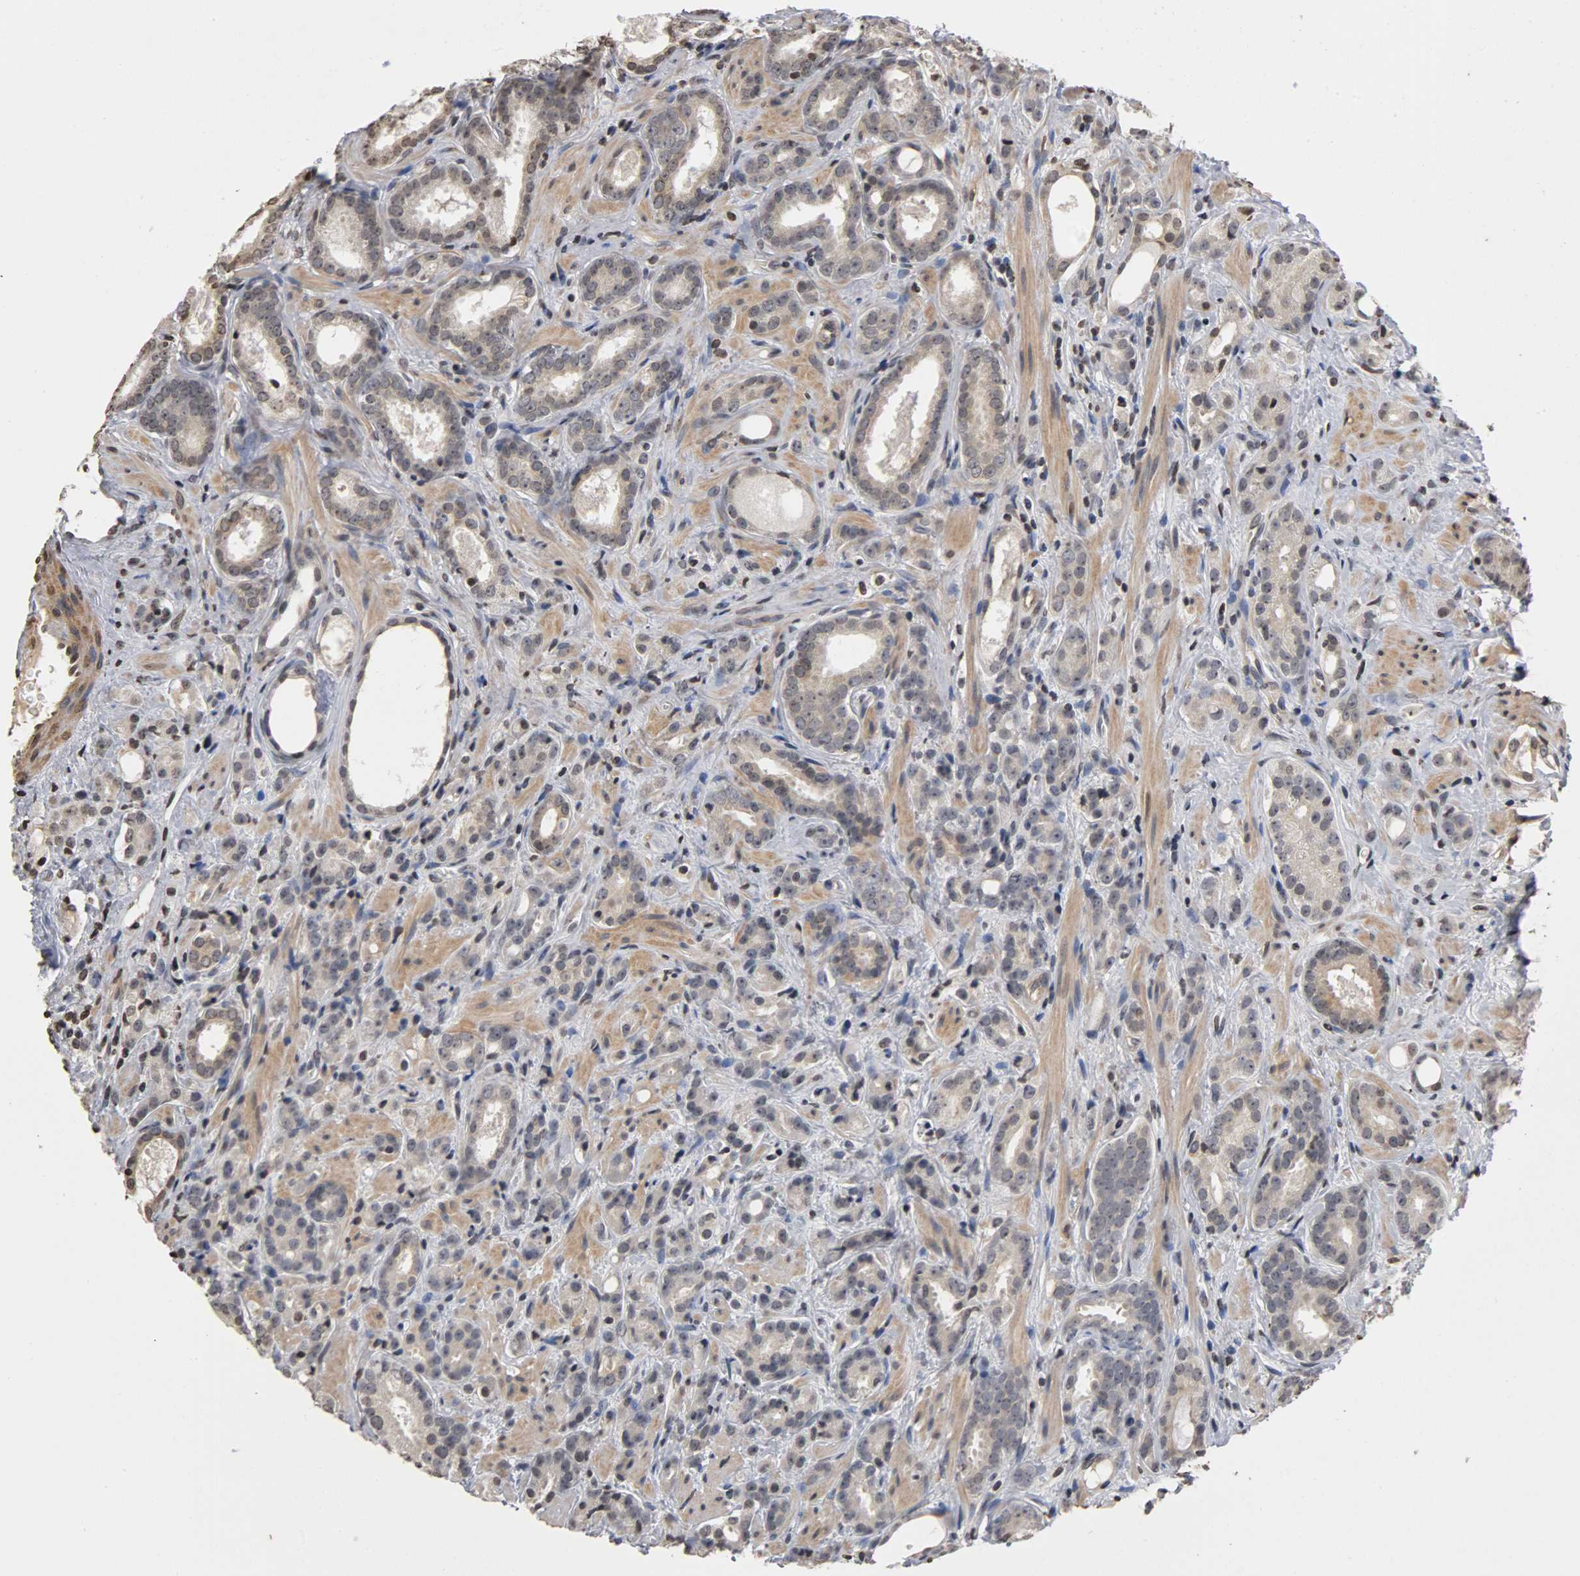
{"staining": {"intensity": "moderate", "quantity": "25%-75%", "location": "nuclear"}, "tissue": "prostate cancer", "cell_type": "Tumor cells", "image_type": "cancer", "snomed": [{"axis": "morphology", "description": "Adenocarcinoma, Low grade"}, {"axis": "topography", "description": "Prostate"}], "caption": "Immunohistochemistry (IHC) photomicrograph of neoplastic tissue: human prostate cancer (low-grade adenocarcinoma) stained using IHC exhibits medium levels of moderate protein expression localized specifically in the nuclear of tumor cells, appearing as a nuclear brown color.", "gene": "ERCC2", "patient": {"sex": "male", "age": 57}}